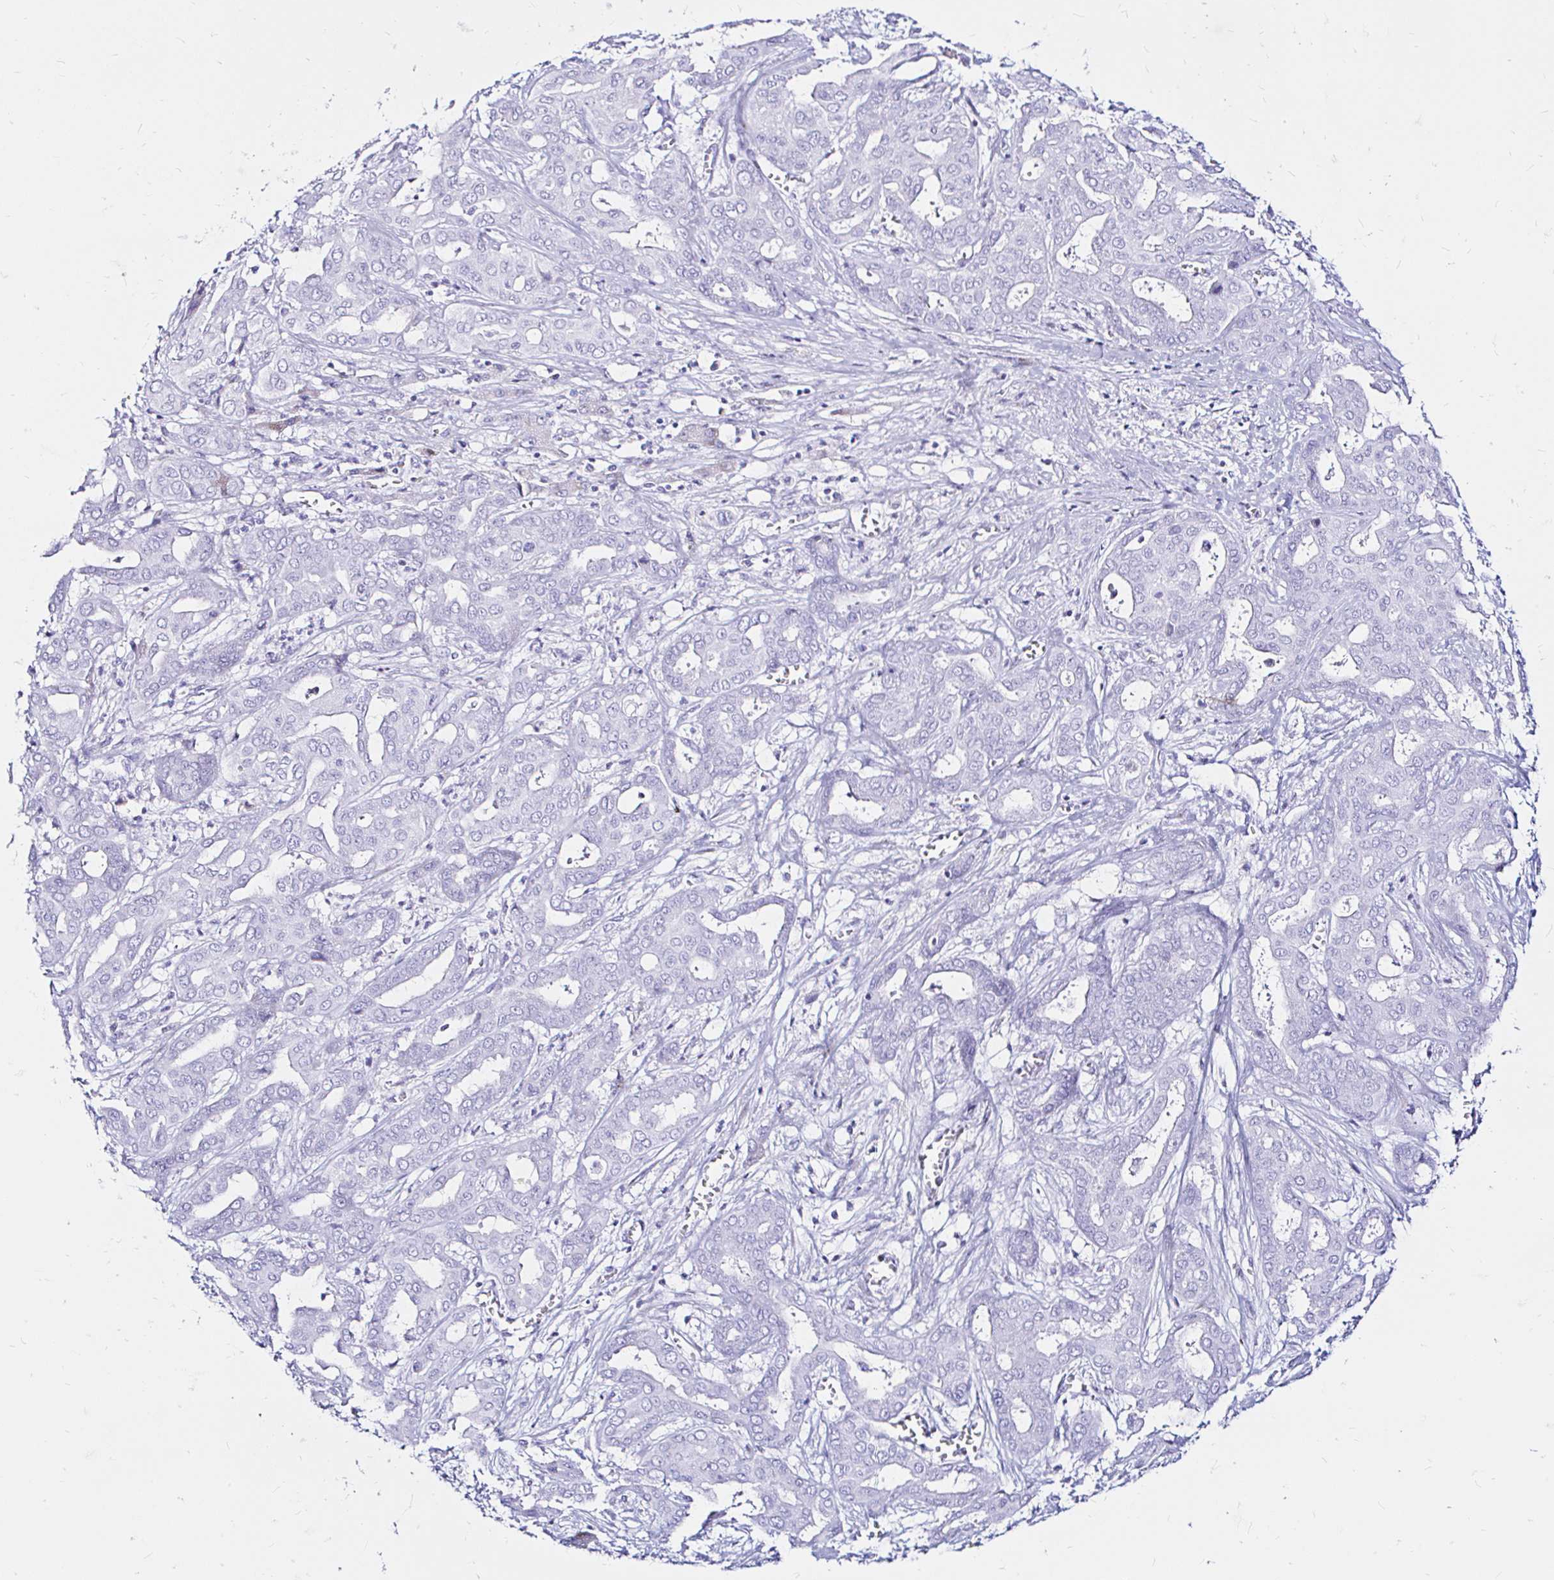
{"staining": {"intensity": "negative", "quantity": "none", "location": "none"}, "tissue": "liver cancer", "cell_type": "Tumor cells", "image_type": "cancer", "snomed": [{"axis": "morphology", "description": "Cholangiocarcinoma"}, {"axis": "topography", "description": "Liver"}], "caption": "Tumor cells show no significant protein positivity in liver cholangiocarcinoma. (DAB (3,3'-diaminobenzidine) immunohistochemistry visualized using brightfield microscopy, high magnification).", "gene": "ZNF432", "patient": {"sex": "female", "age": 64}}